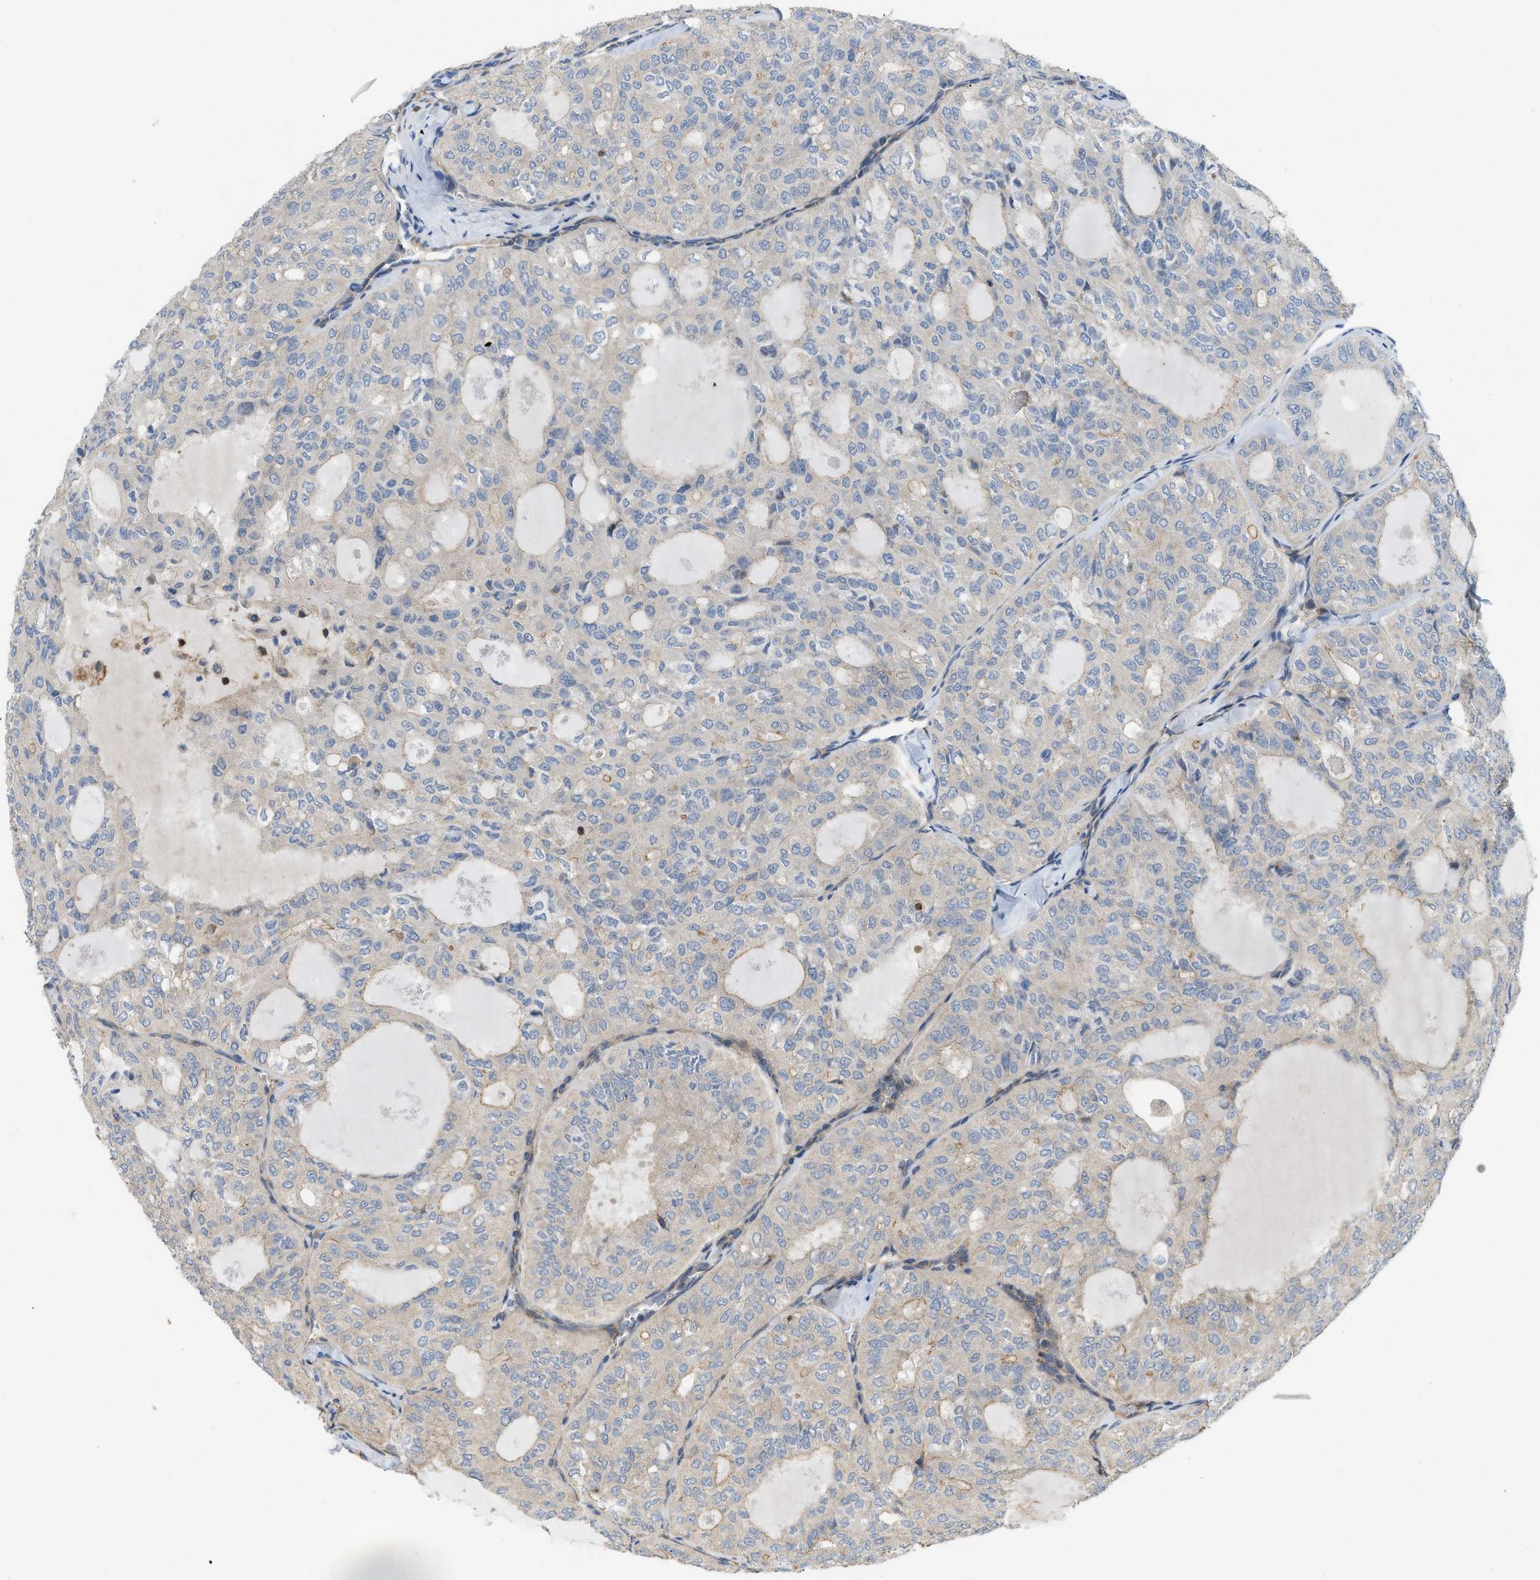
{"staining": {"intensity": "negative", "quantity": "none", "location": "none"}, "tissue": "thyroid cancer", "cell_type": "Tumor cells", "image_type": "cancer", "snomed": [{"axis": "morphology", "description": "Follicular adenoma carcinoma, NOS"}, {"axis": "topography", "description": "Thyroid gland"}], "caption": "Immunohistochemistry histopathology image of thyroid cancer stained for a protein (brown), which demonstrates no positivity in tumor cells.", "gene": "BTN3A2", "patient": {"sex": "male", "age": 75}}